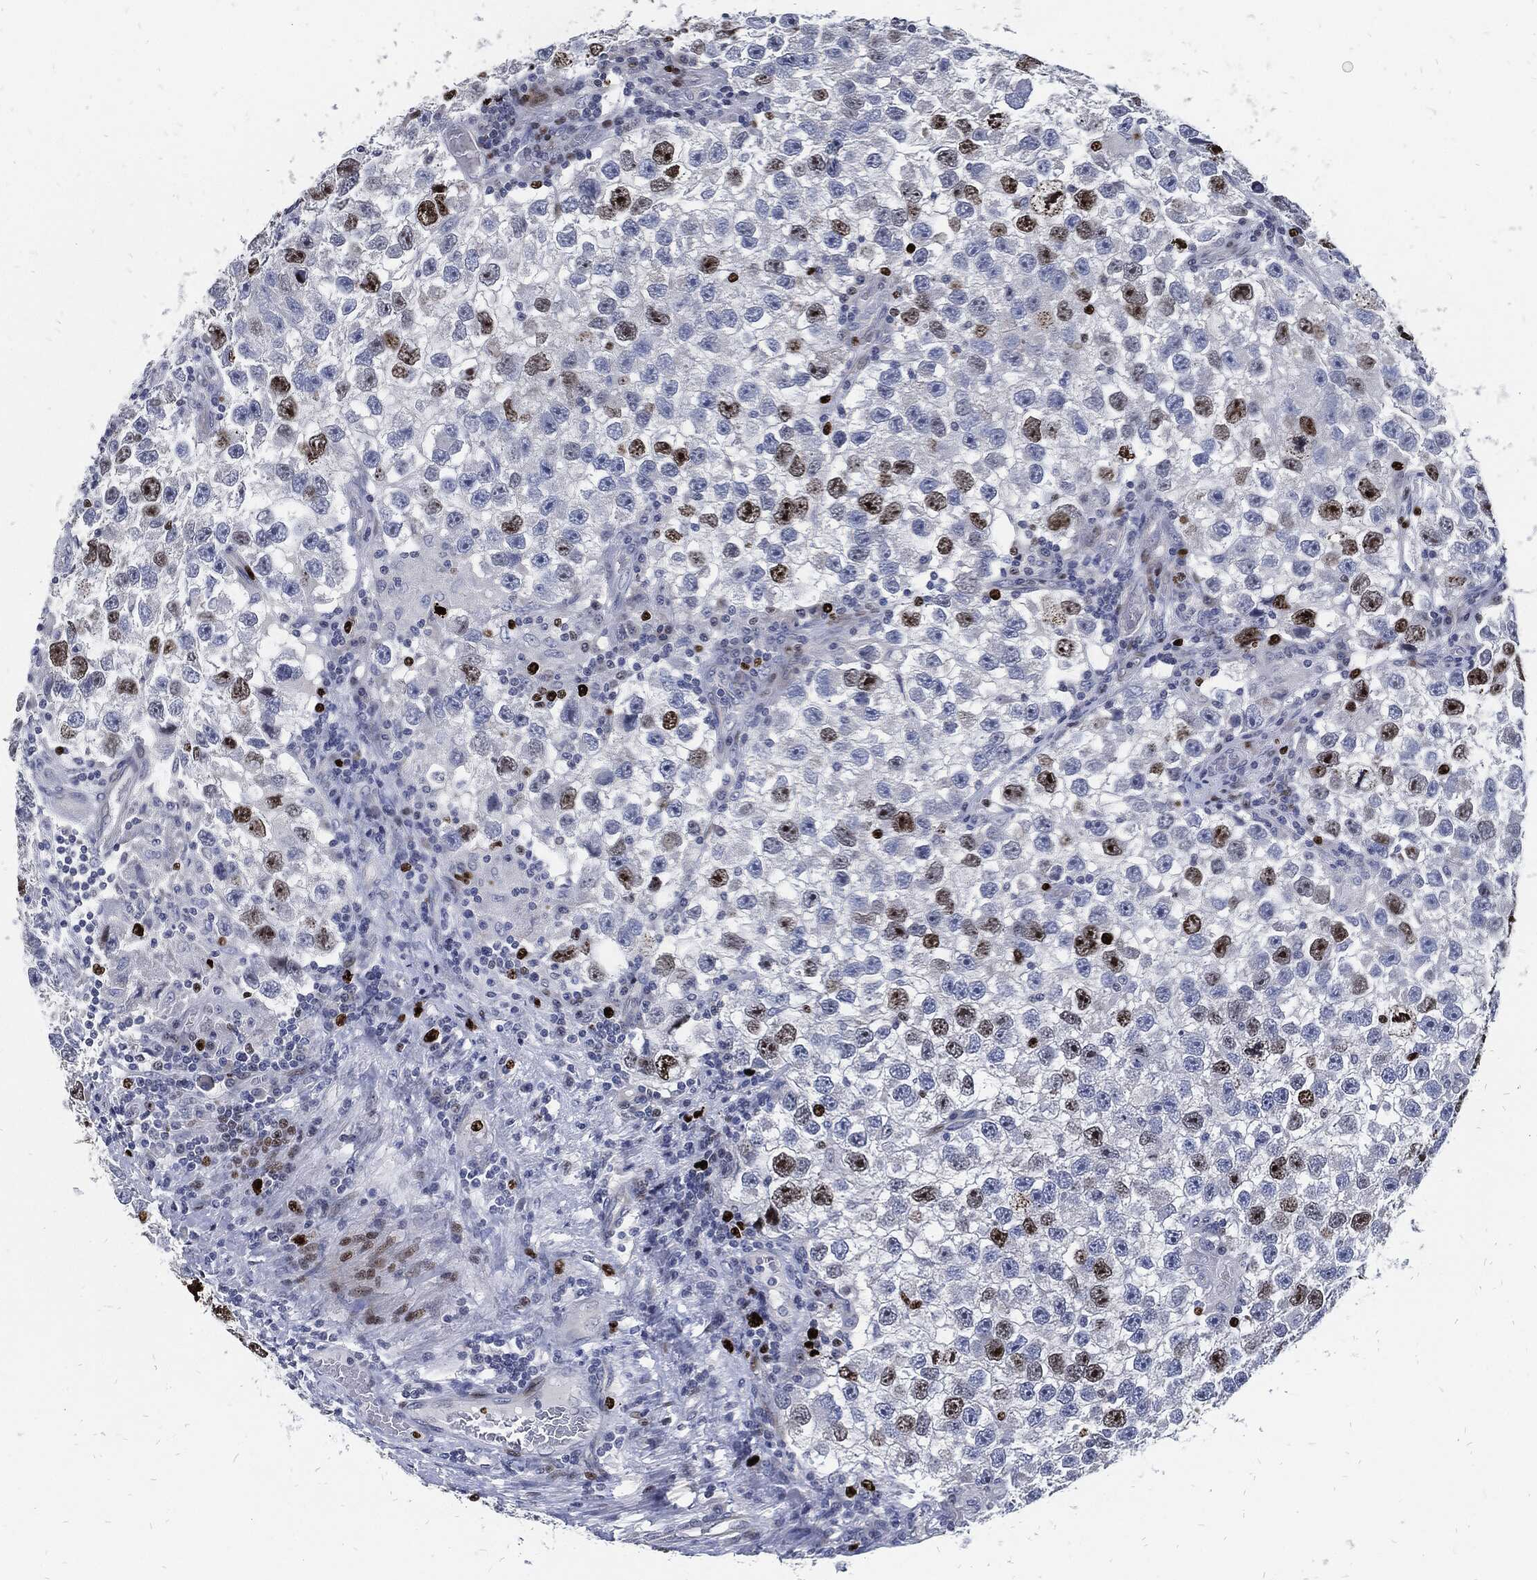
{"staining": {"intensity": "strong", "quantity": "<25%", "location": "nuclear"}, "tissue": "testis cancer", "cell_type": "Tumor cells", "image_type": "cancer", "snomed": [{"axis": "morphology", "description": "Seminoma, NOS"}, {"axis": "topography", "description": "Testis"}], "caption": "A medium amount of strong nuclear staining is identified in approximately <25% of tumor cells in testis cancer (seminoma) tissue.", "gene": "MKI67", "patient": {"sex": "male", "age": 26}}